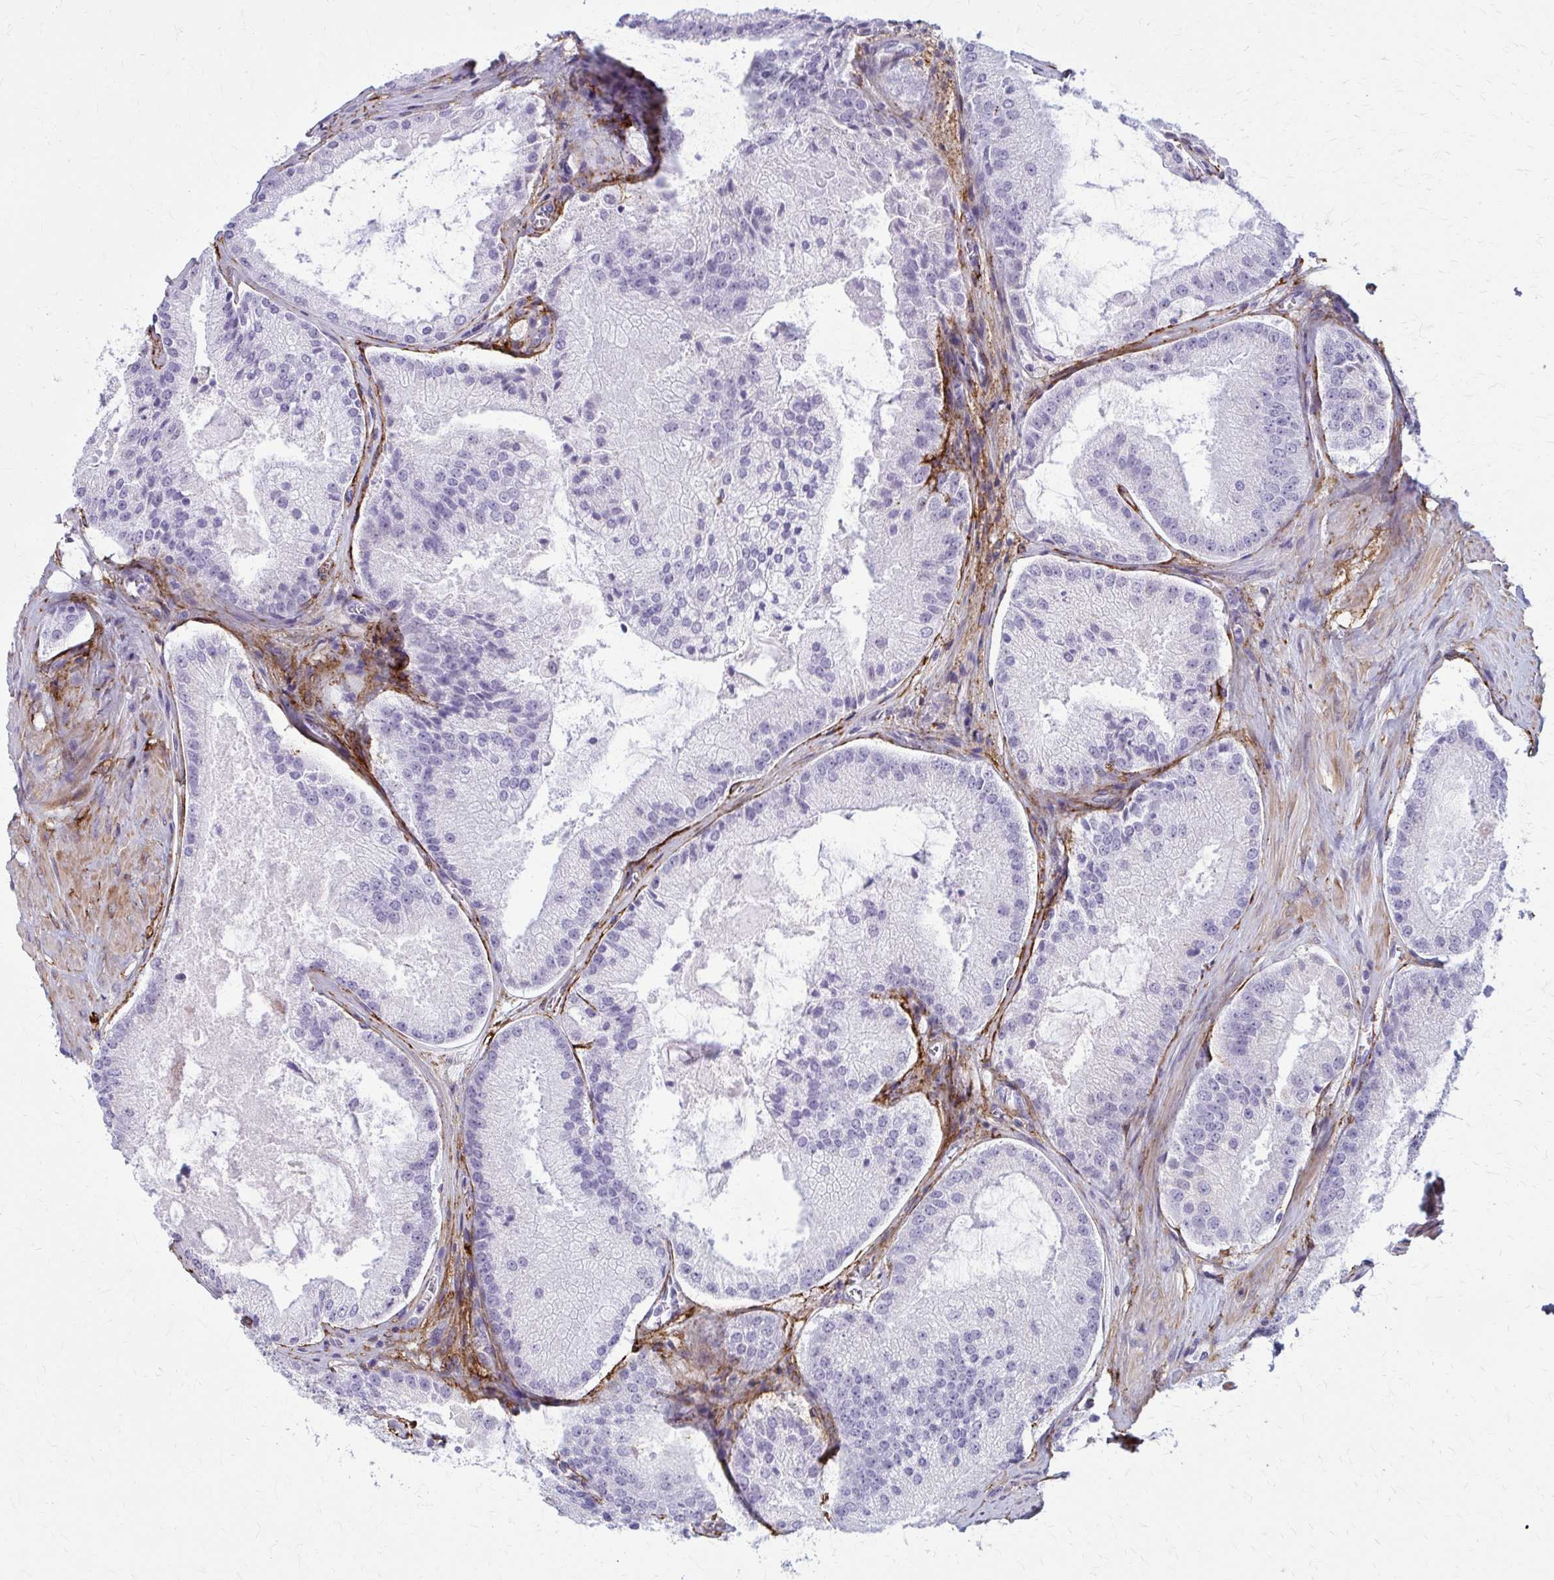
{"staining": {"intensity": "negative", "quantity": "none", "location": "none"}, "tissue": "prostate cancer", "cell_type": "Tumor cells", "image_type": "cancer", "snomed": [{"axis": "morphology", "description": "Adenocarcinoma, High grade"}, {"axis": "topography", "description": "Prostate"}], "caption": "IHC histopathology image of human prostate cancer stained for a protein (brown), which demonstrates no positivity in tumor cells.", "gene": "AKAP12", "patient": {"sex": "male", "age": 73}}